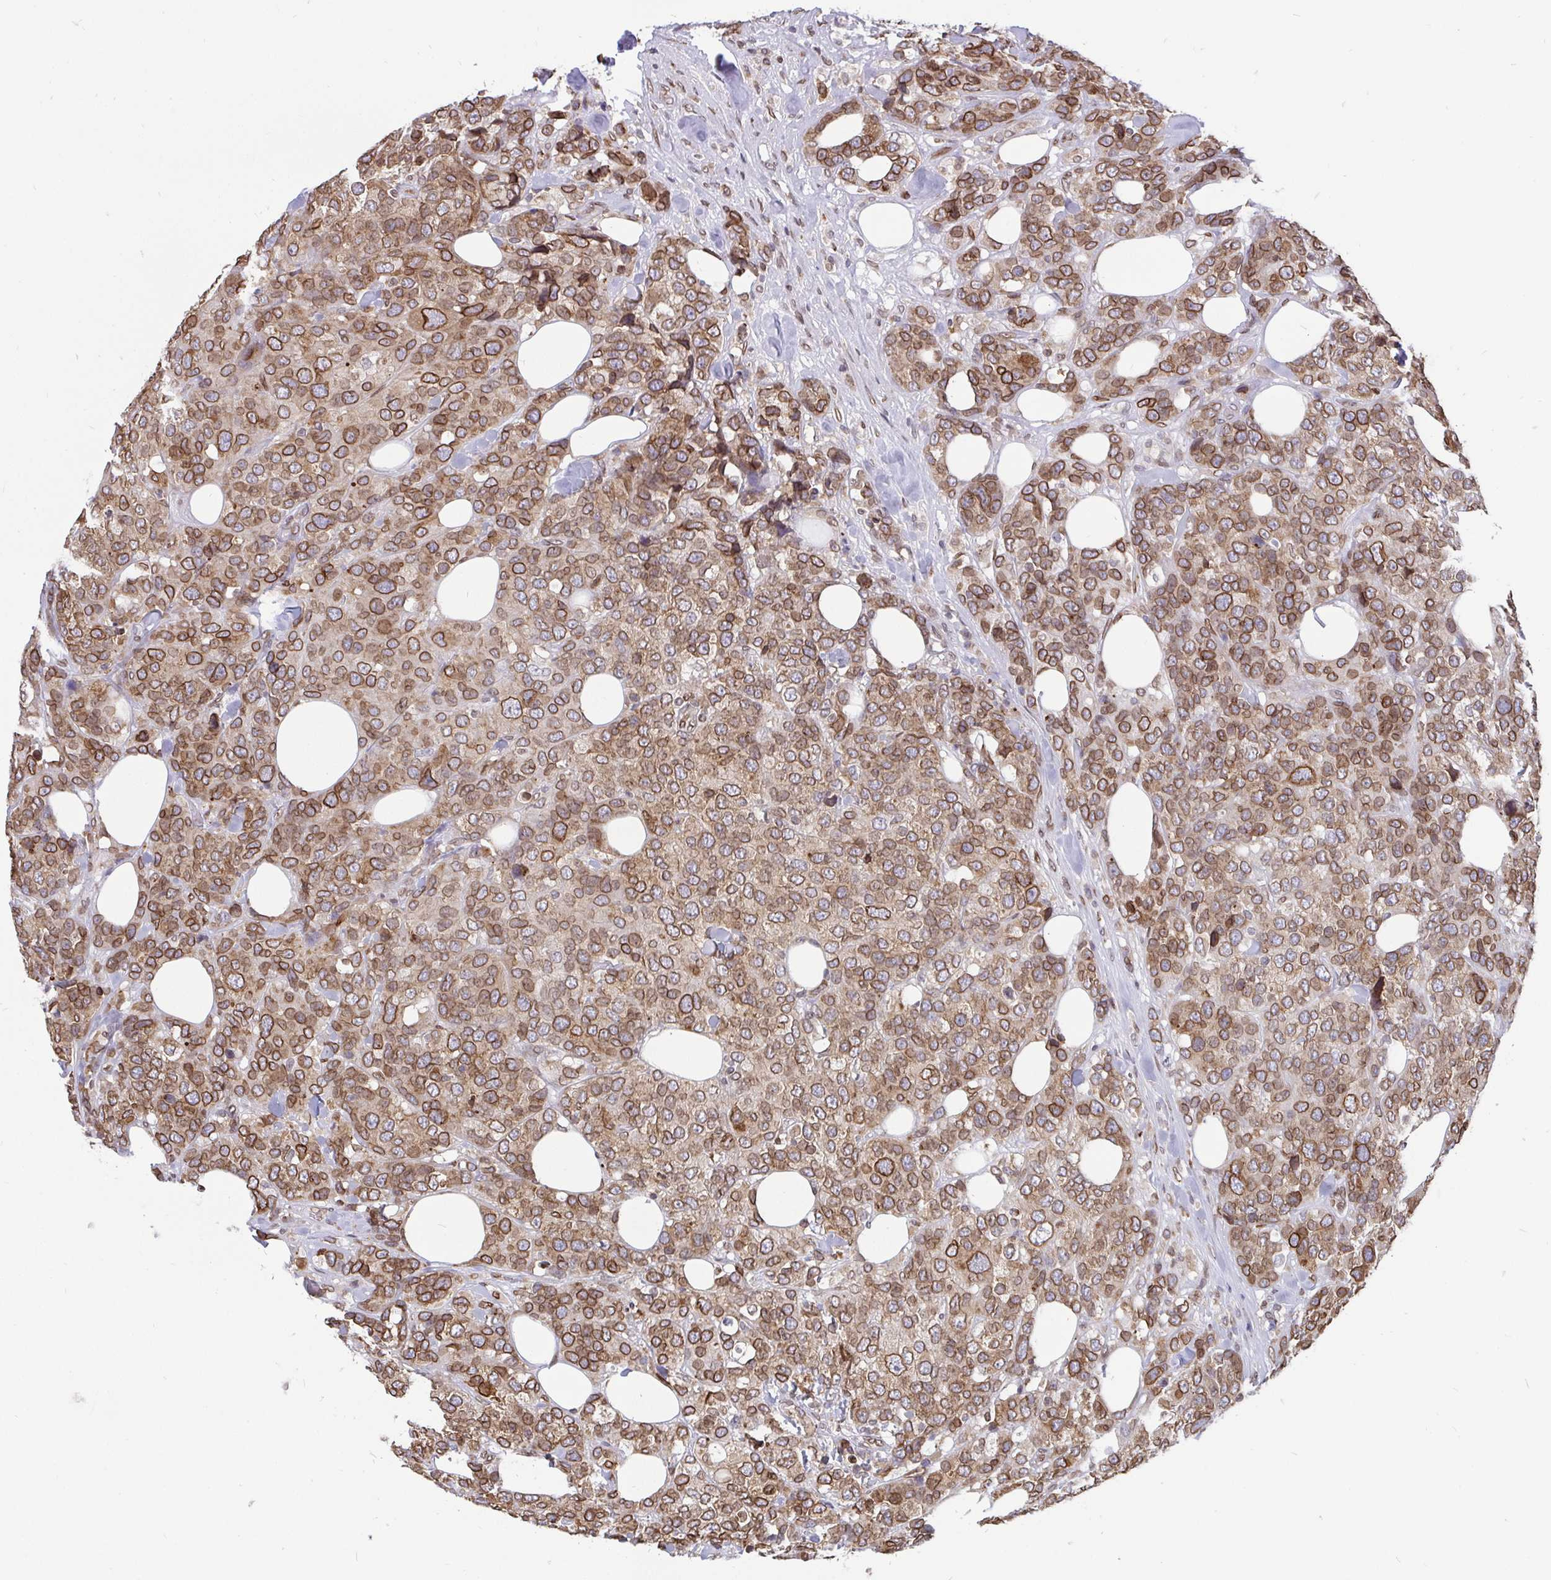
{"staining": {"intensity": "moderate", "quantity": ">75%", "location": "cytoplasmic/membranous,nuclear"}, "tissue": "breast cancer", "cell_type": "Tumor cells", "image_type": "cancer", "snomed": [{"axis": "morphology", "description": "Lobular carcinoma"}, {"axis": "topography", "description": "Breast"}], "caption": "An image showing moderate cytoplasmic/membranous and nuclear expression in approximately >75% of tumor cells in breast lobular carcinoma, as visualized by brown immunohistochemical staining.", "gene": "EMD", "patient": {"sex": "female", "age": 59}}